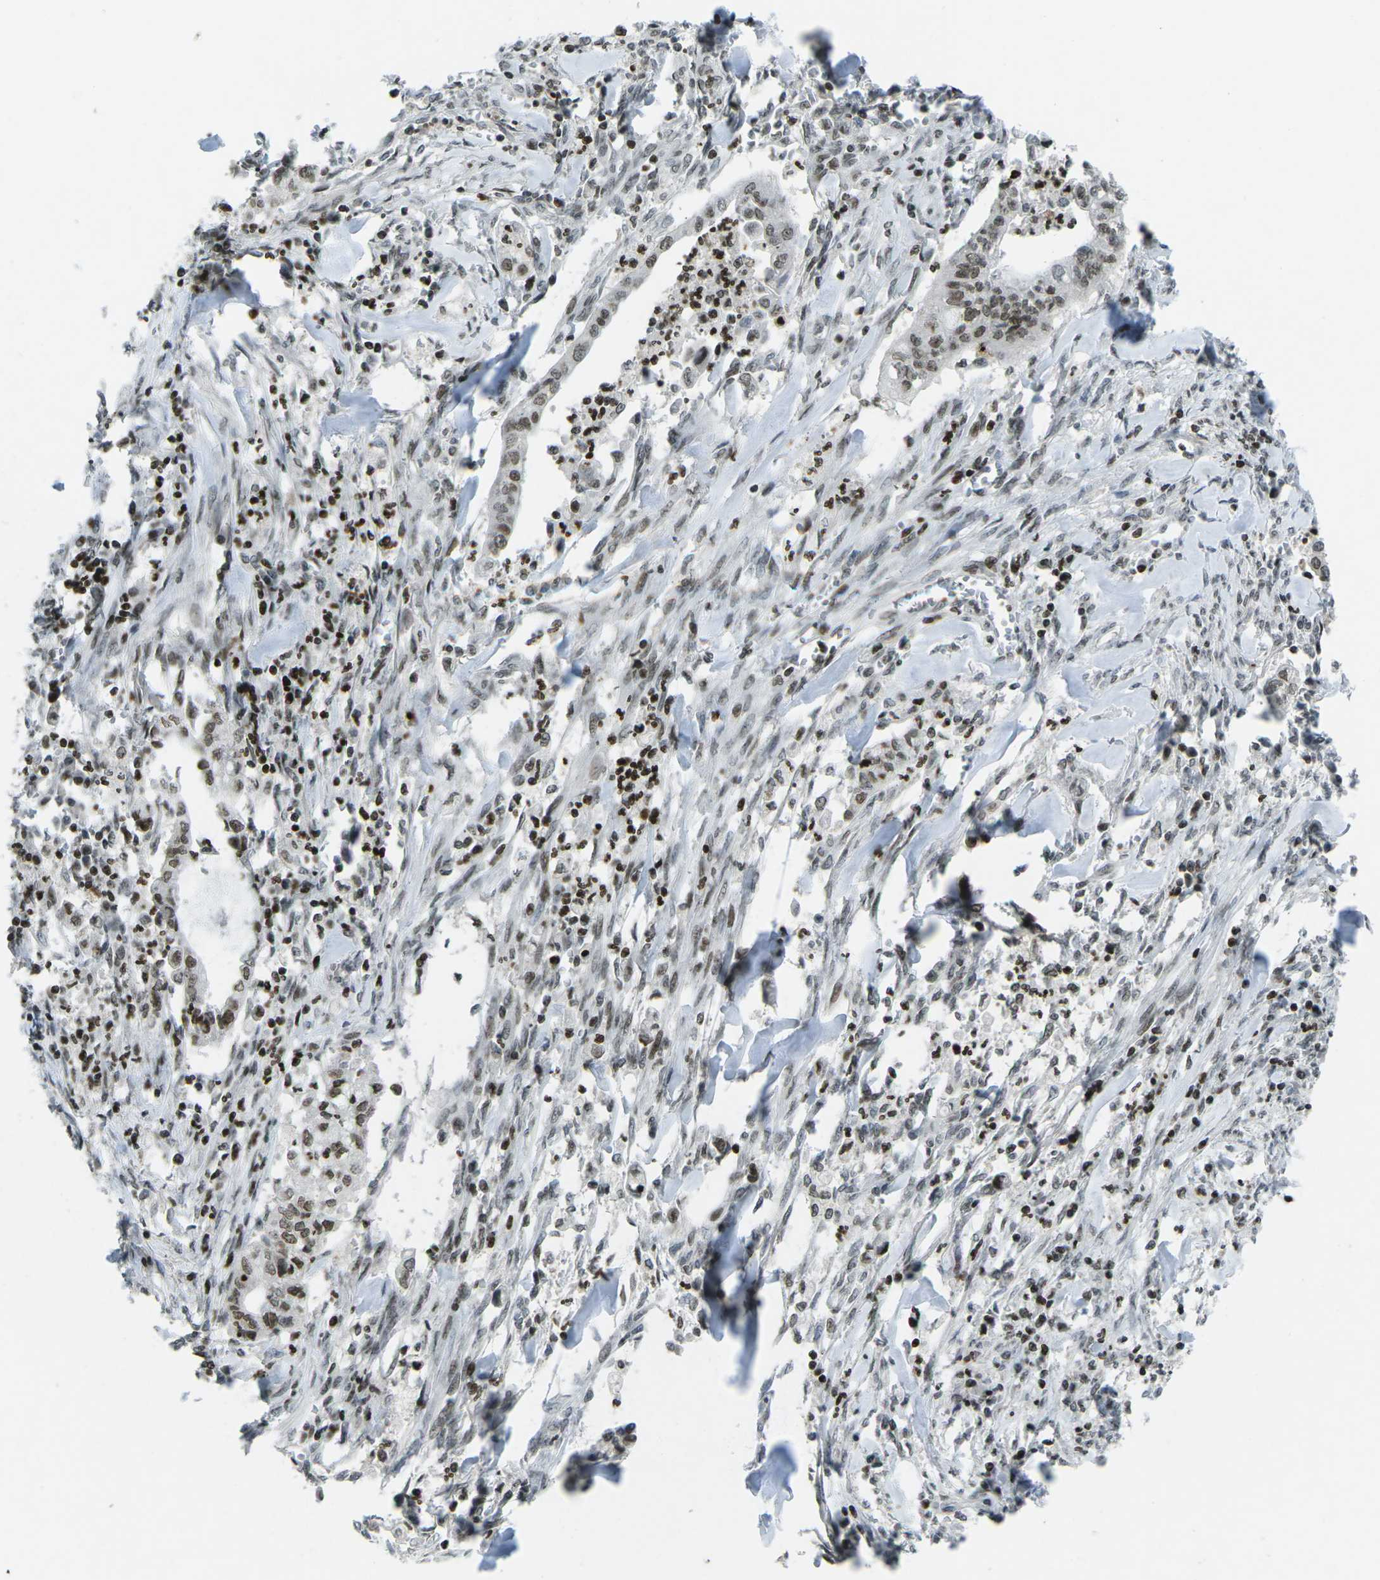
{"staining": {"intensity": "moderate", "quantity": ">75%", "location": "nuclear"}, "tissue": "cervical cancer", "cell_type": "Tumor cells", "image_type": "cancer", "snomed": [{"axis": "morphology", "description": "Adenocarcinoma, NOS"}, {"axis": "topography", "description": "Cervix"}], "caption": "Protein analysis of cervical cancer (adenocarcinoma) tissue demonstrates moderate nuclear positivity in about >75% of tumor cells.", "gene": "EME1", "patient": {"sex": "female", "age": 44}}